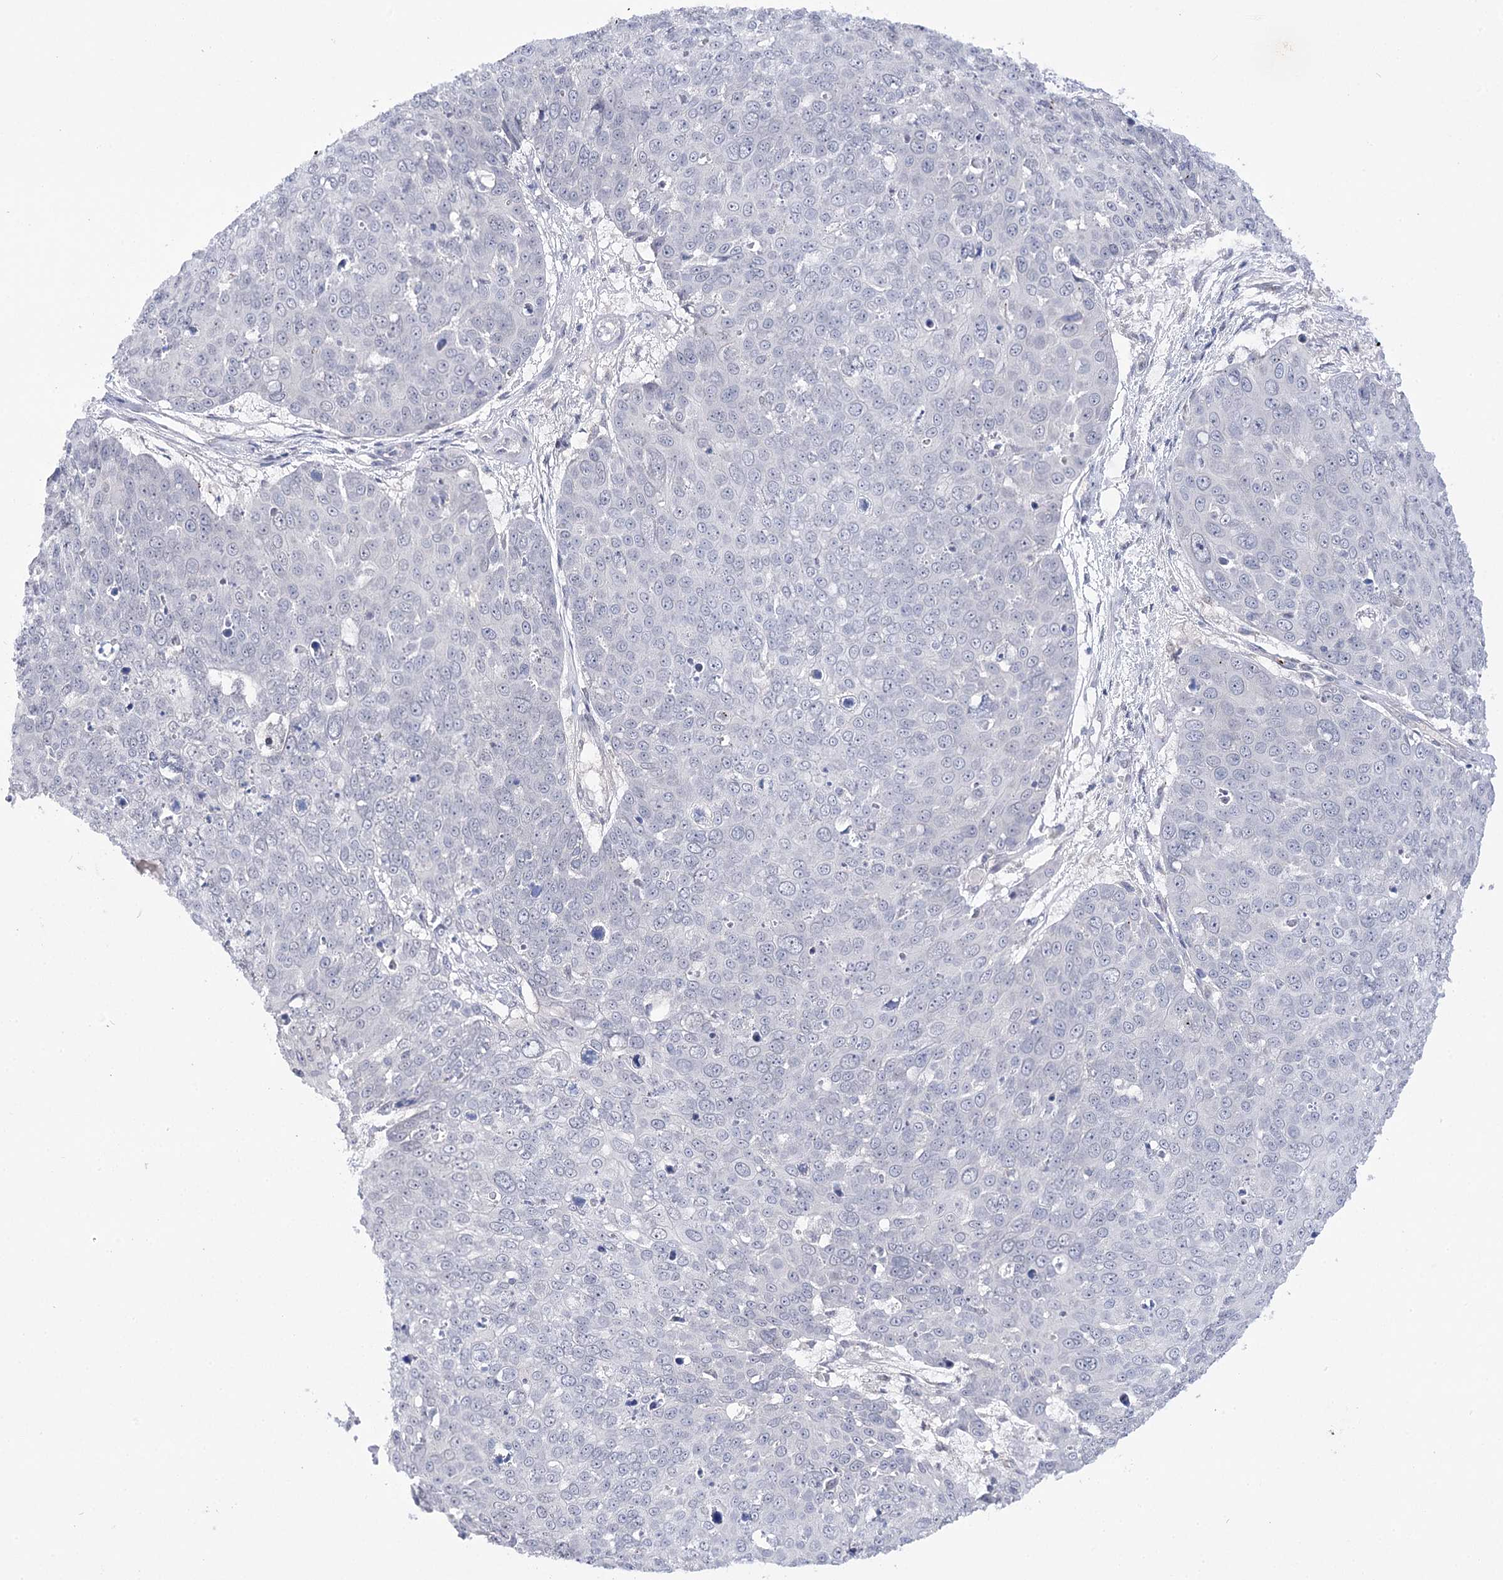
{"staining": {"intensity": "negative", "quantity": "none", "location": "none"}, "tissue": "skin cancer", "cell_type": "Tumor cells", "image_type": "cancer", "snomed": [{"axis": "morphology", "description": "Squamous cell carcinoma, NOS"}, {"axis": "topography", "description": "Skin"}], "caption": "Image shows no protein staining in tumor cells of skin squamous cell carcinoma tissue.", "gene": "ATP10B", "patient": {"sex": "male", "age": 71}}